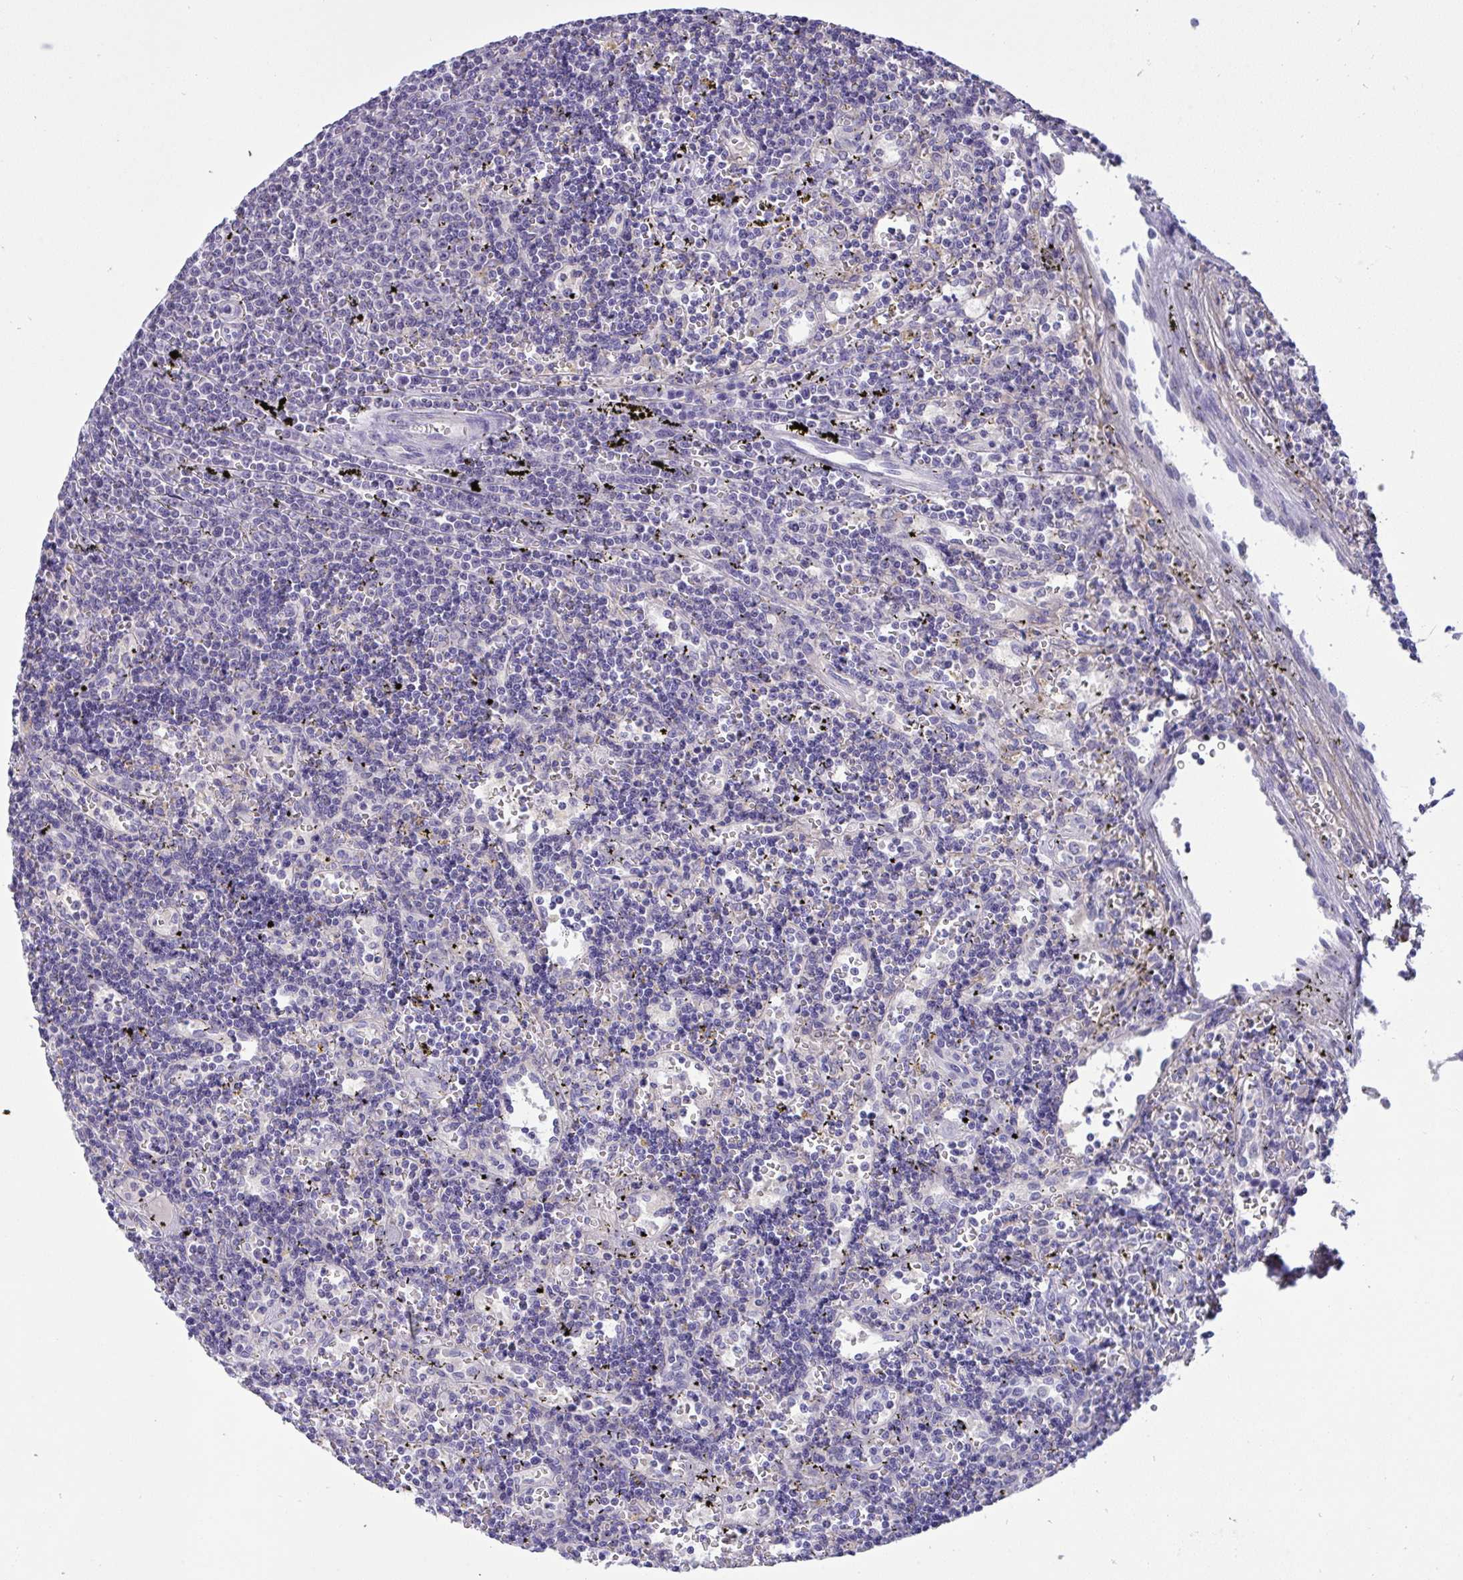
{"staining": {"intensity": "negative", "quantity": "none", "location": "none"}, "tissue": "lymphoma", "cell_type": "Tumor cells", "image_type": "cancer", "snomed": [{"axis": "morphology", "description": "Malignant lymphoma, non-Hodgkin's type, Low grade"}, {"axis": "topography", "description": "Spleen"}], "caption": "DAB (3,3'-diaminobenzidine) immunohistochemical staining of low-grade malignant lymphoma, non-Hodgkin's type reveals no significant expression in tumor cells.", "gene": "TMEM41A", "patient": {"sex": "male", "age": 60}}